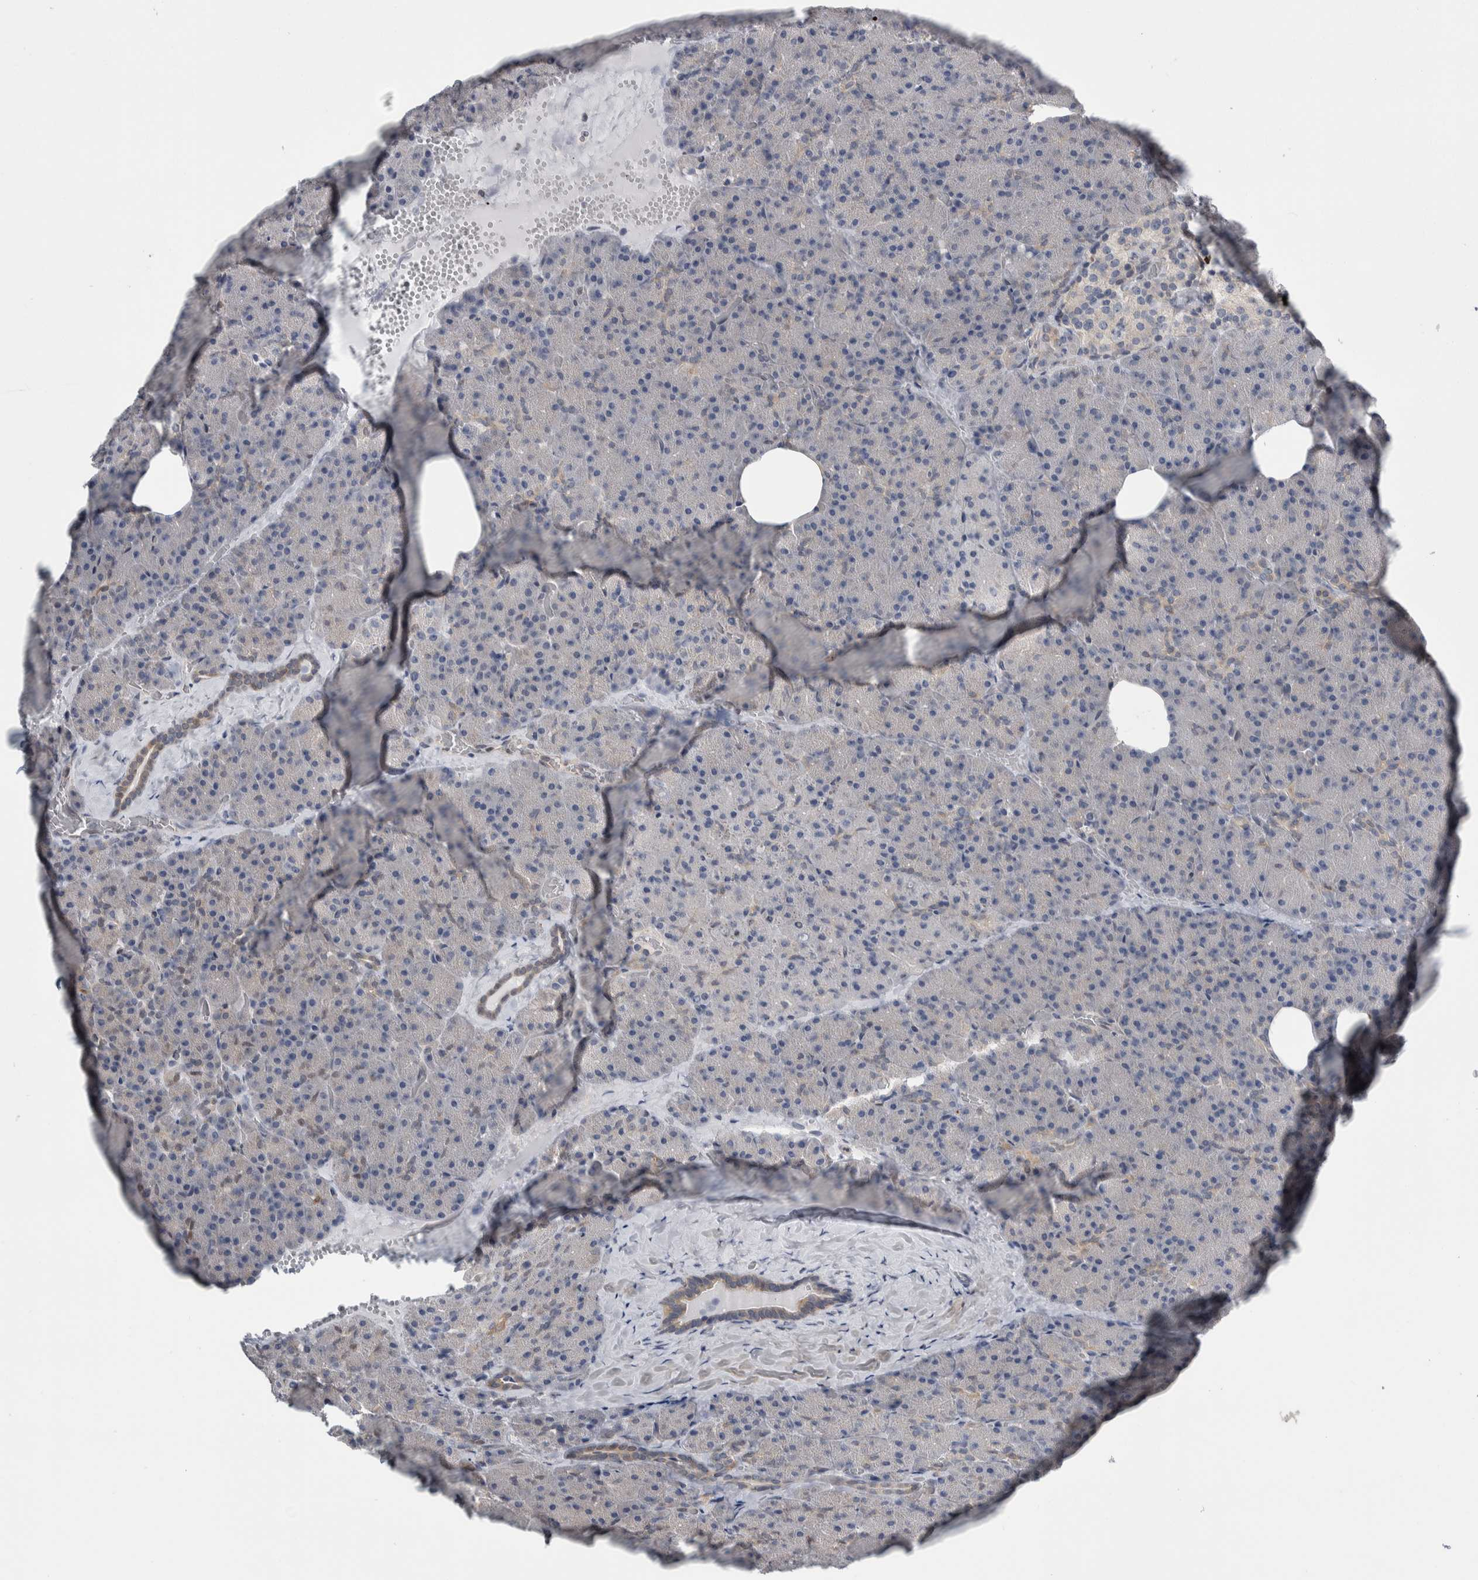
{"staining": {"intensity": "weak", "quantity": "<25%", "location": "cytoplasmic/membranous"}, "tissue": "pancreas", "cell_type": "Exocrine glandular cells", "image_type": "normal", "snomed": [{"axis": "morphology", "description": "Normal tissue, NOS"}, {"axis": "morphology", "description": "Carcinoid, malignant, NOS"}, {"axis": "topography", "description": "Pancreas"}], "caption": "A high-resolution micrograph shows IHC staining of benign pancreas, which reveals no significant staining in exocrine glandular cells.", "gene": "TAX1BP1", "patient": {"sex": "female", "age": 35}}